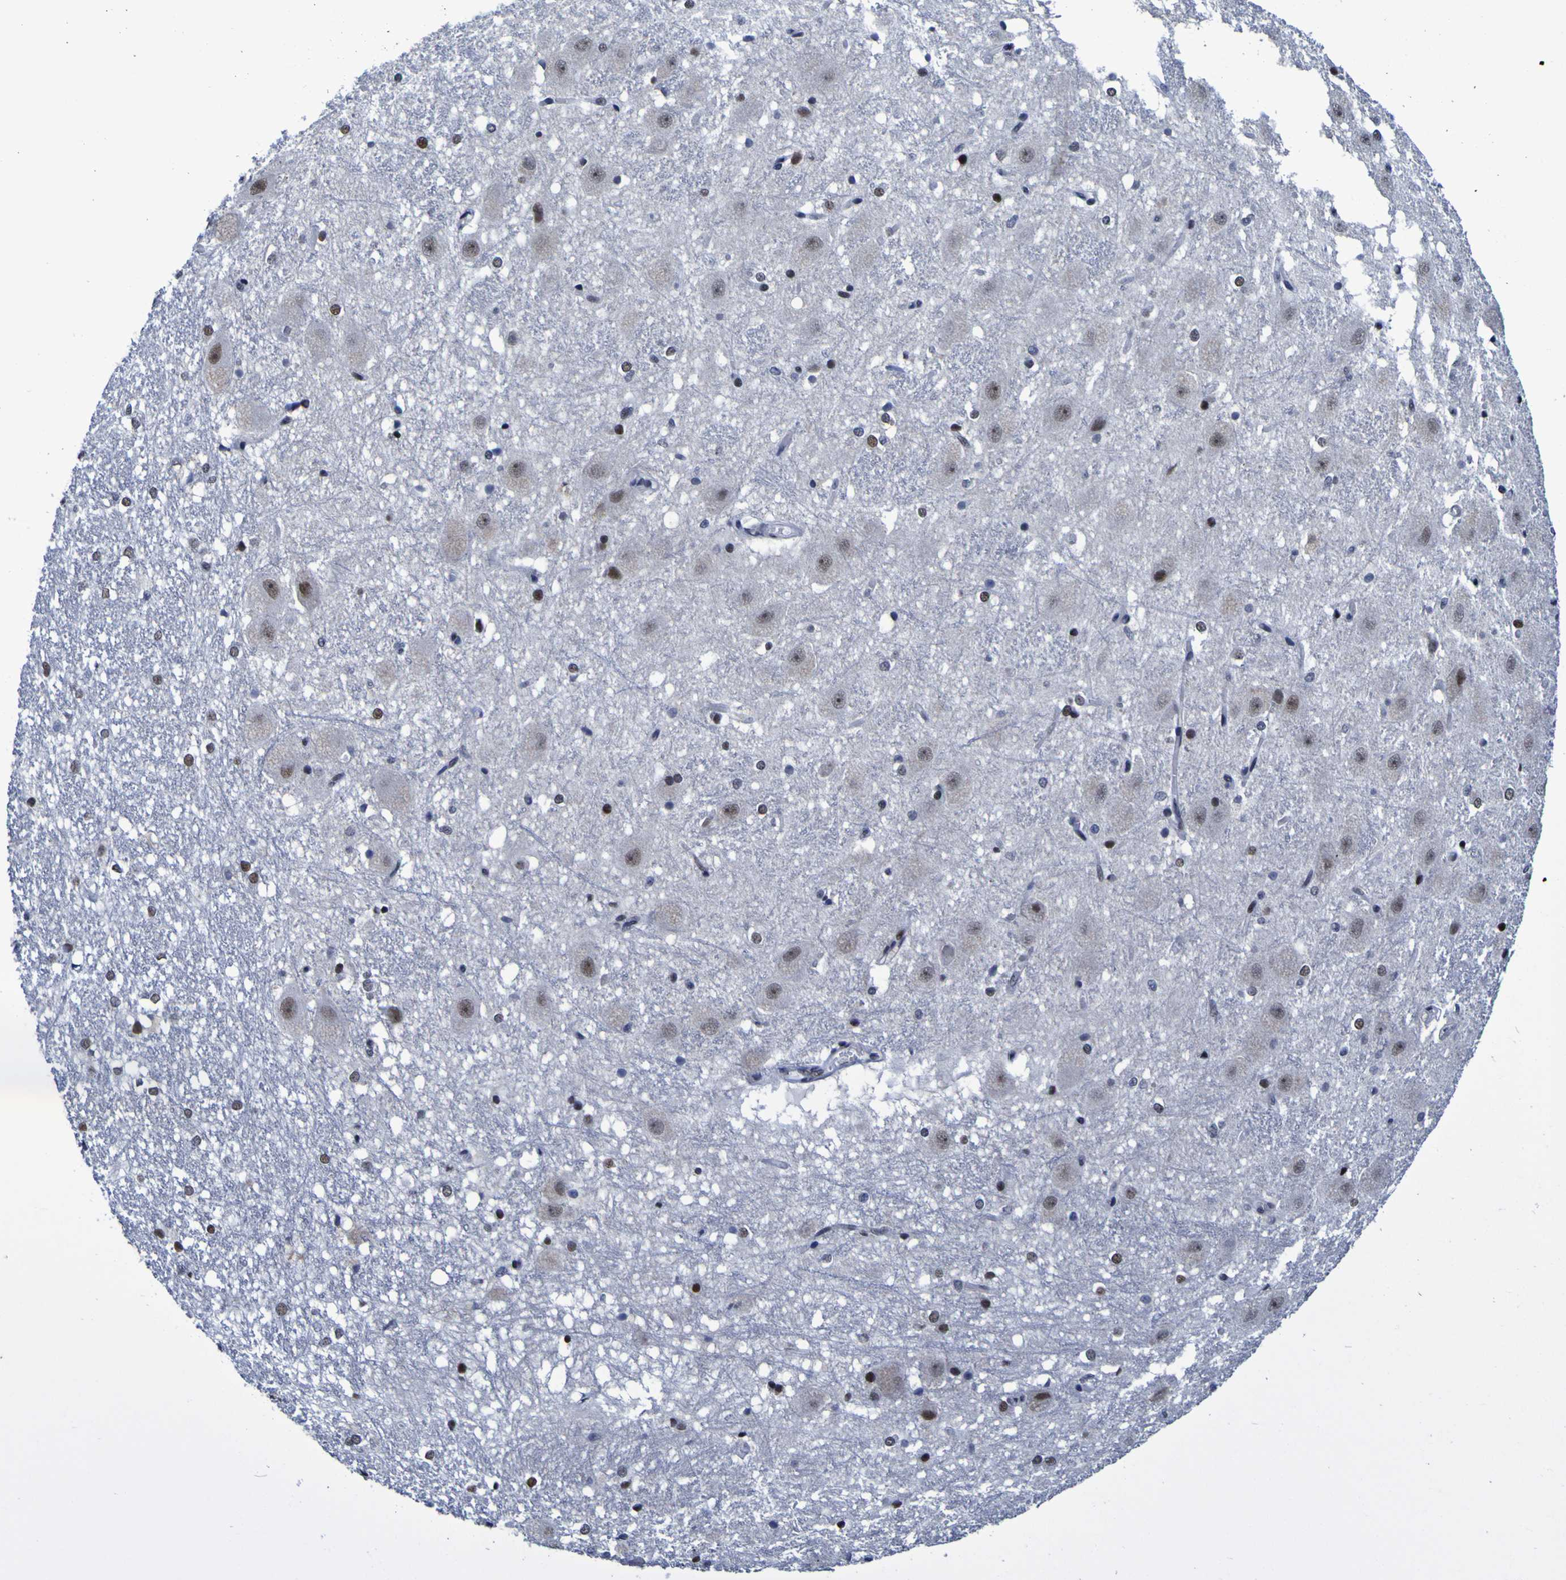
{"staining": {"intensity": "moderate", "quantity": "<25%", "location": "nuclear"}, "tissue": "hippocampus", "cell_type": "Glial cells", "image_type": "normal", "snomed": [{"axis": "morphology", "description": "Normal tissue, NOS"}, {"axis": "topography", "description": "Hippocampus"}], "caption": "This is an image of immunohistochemistry (IHC) staining of unremarkable hippocampus, which shows moderate staining in the nuclear of glial cells.", "gene": "MBD3", "patient": {"sex": "female", "age": 19}}